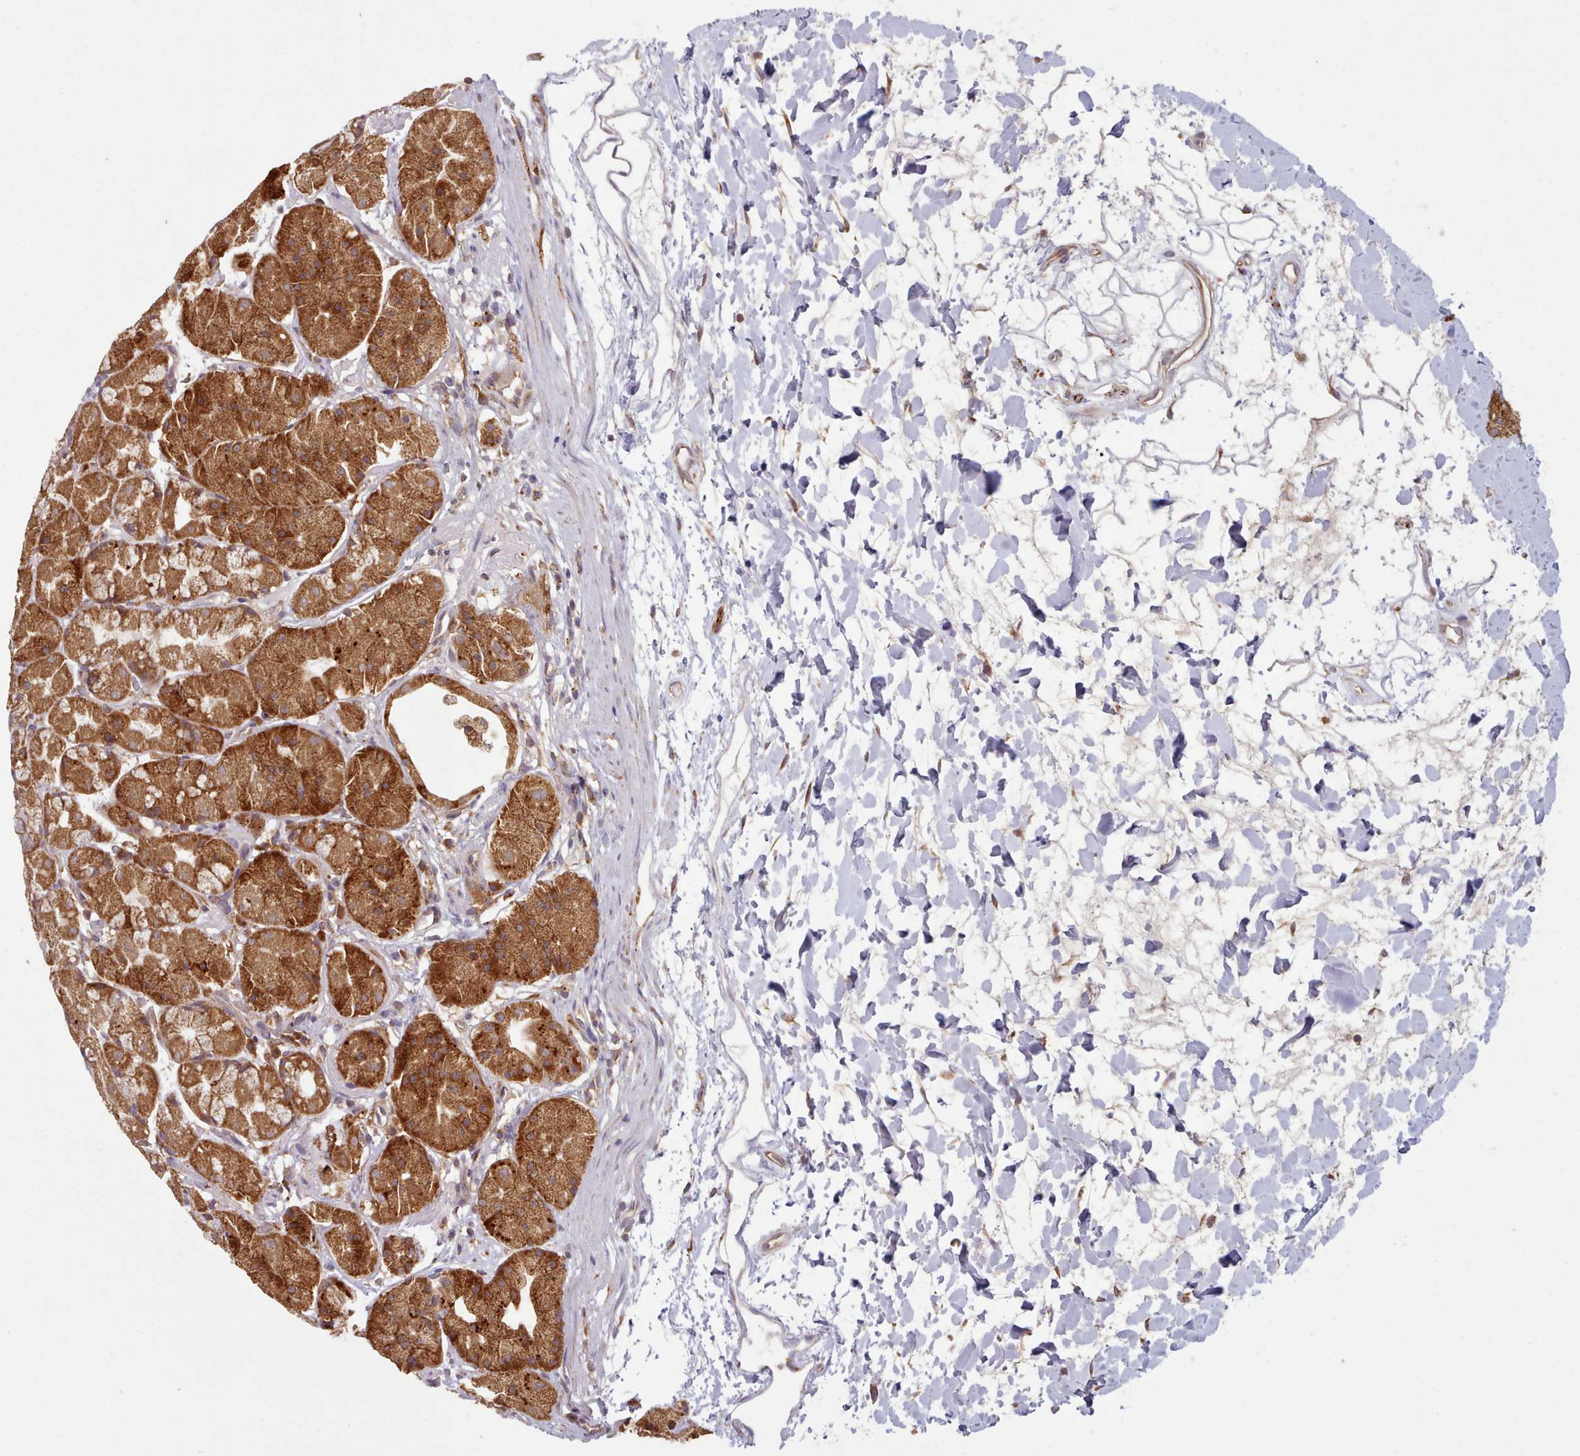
{"staining": {"intensity": "strong", "quantity": ">75%", "location": "cytoplasmic/membranous"}, "tissue": "stomach", "cell_type": "Glandular cells", "image_type": "normal", "snomed": [{"axis": "morphology", "description": "Normal tissue, NOS"}, {"axis": "topography", "description": "Stomach"}], "caption": "This image exhibits IHC staining of normal stomach, with high strong cytoplasmic/membranous staining in approximately >75% of glandular cells.", "gene": "CRYBG1", "patient": {"sex": "male", "age": 57}}